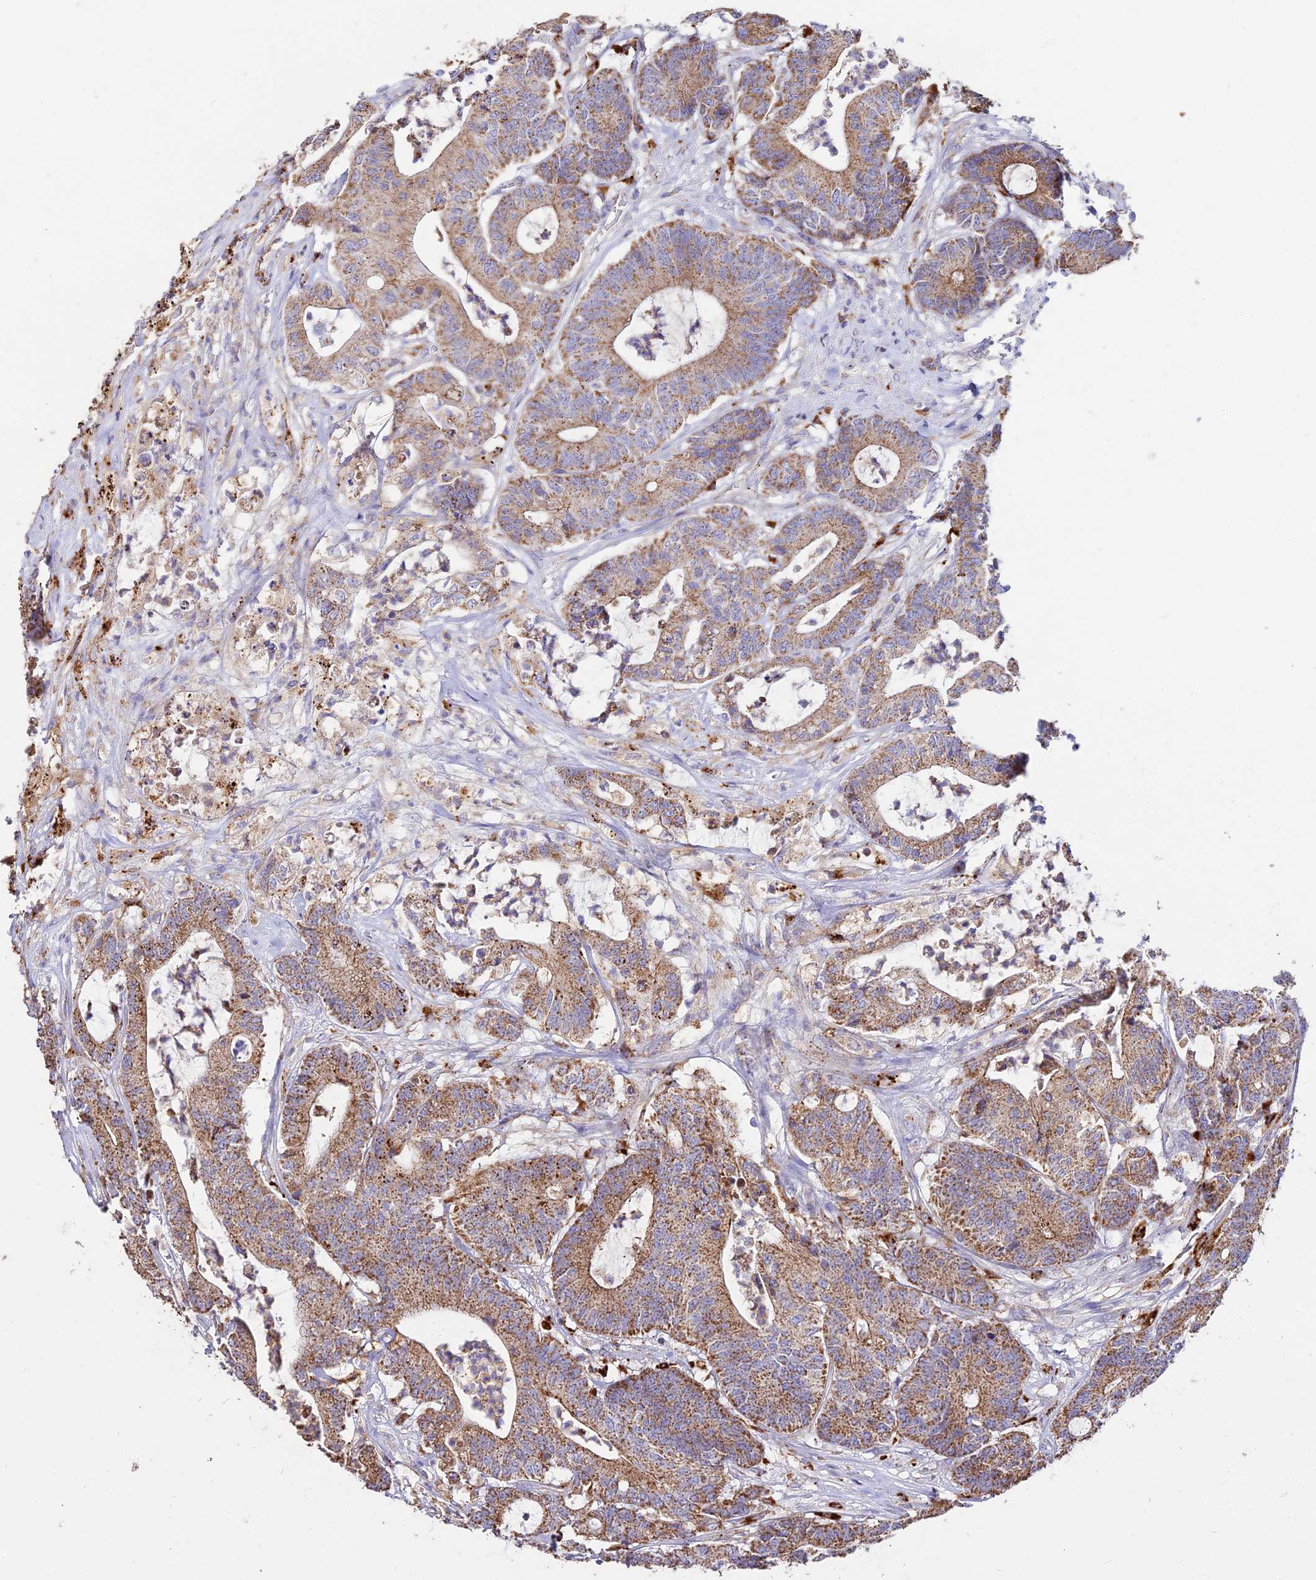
{"staining": {"intensity": "moderate", "quantity": ">75%", "location": "cytoplasmic/membranous"}, "tissue": "colorectal cancer", "cell_type": "Tumor cells", "image_type": "cancer", "snomed": [{"axis": "morphology", "description": "Adenocarcinoma, NOS"}, {"axis": "topography", "description": "Colon"}], "caption": "Protein positivity by immunohistochemistry reveals moderate cytoplasmic/membranous positivity in about >75% of tumor cells in colorectal cancer (adenocarcinoma).", "gene": "PNLIPRP3", "patient": {"sex": "female", "age": 84}}